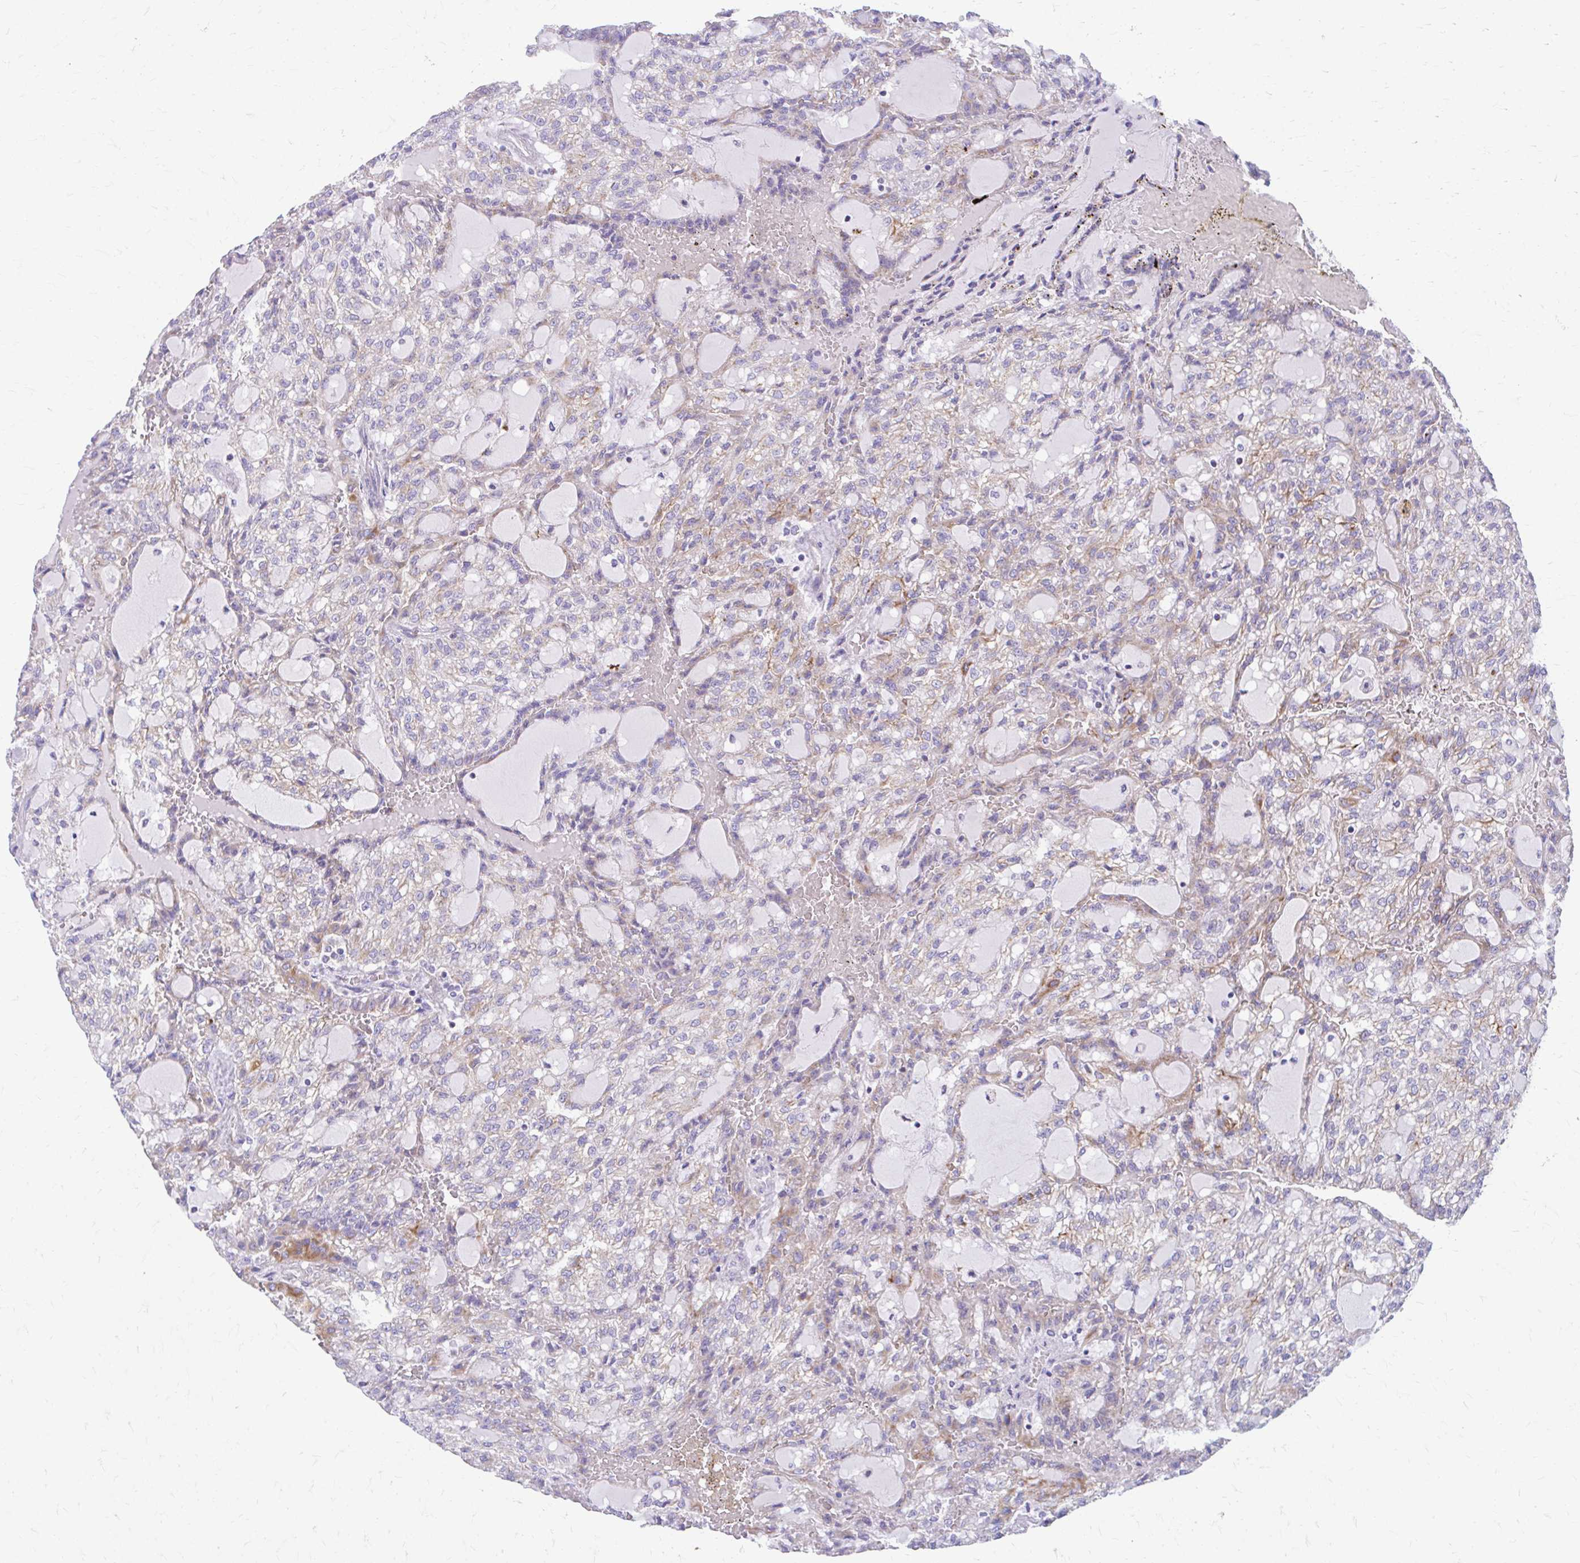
{"staining": {"intensity": "moderate", "quantity": "<25%", "location": "cytoplasmic/membranous"}, "tissue": "renal cancer", "cell_type": "Tumor cells", "image_type": "cancer", "snomed": [{"axis": "morphology", "description": "Adenocarcinoma, NOS"}, {"axis": "topography", "description": "Kidney"}], "caption": "Brown immunohistochemical staining in renal cancer displays moderate cytoplasmic/membranous positivity in about <25% of tumor cells.", "gene": "MRPL19", "patient": {"sex": "male", "age": 63}}